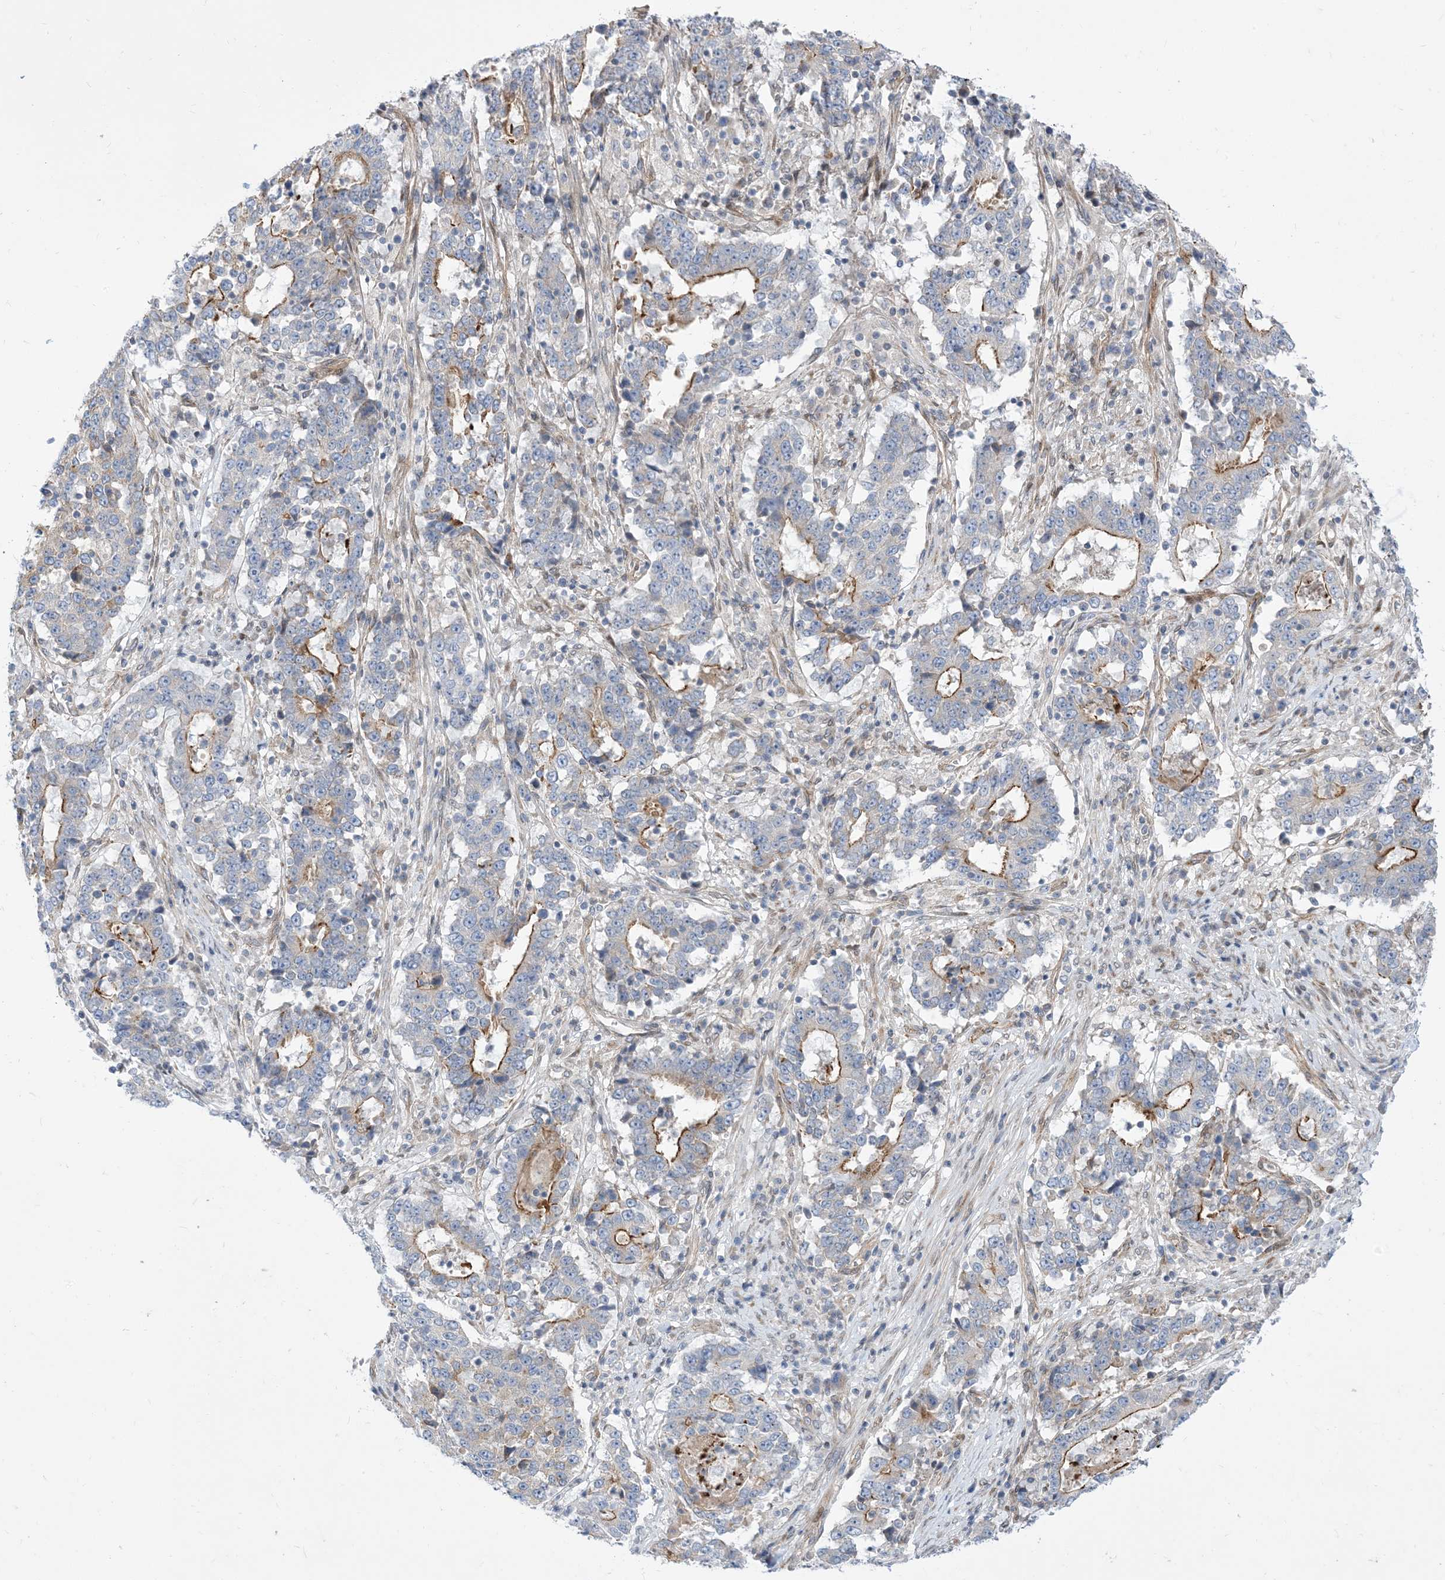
{"staining": {"intensity": "moderate", "quantity": "25%-75%", "location": "cytoplasmic/membranous"}, "tissue": "stomach cancer", "cell_type": "Tumor cells", "image_type": "cancer", "snomed": [{"axis": "morphology", "description": "Adenocarcinoma, NOS"}, {"axis": "topography", "description": "Stomach"}], "caption": "About 25%-75% of tumor cells in human stomach cancer reveal moderate cytoplasmic/membranous protein expression as visualized by brown immunohistochemical staining.", "gene": "TYSND1", "patient": {"sex": "male", "age": 59}}